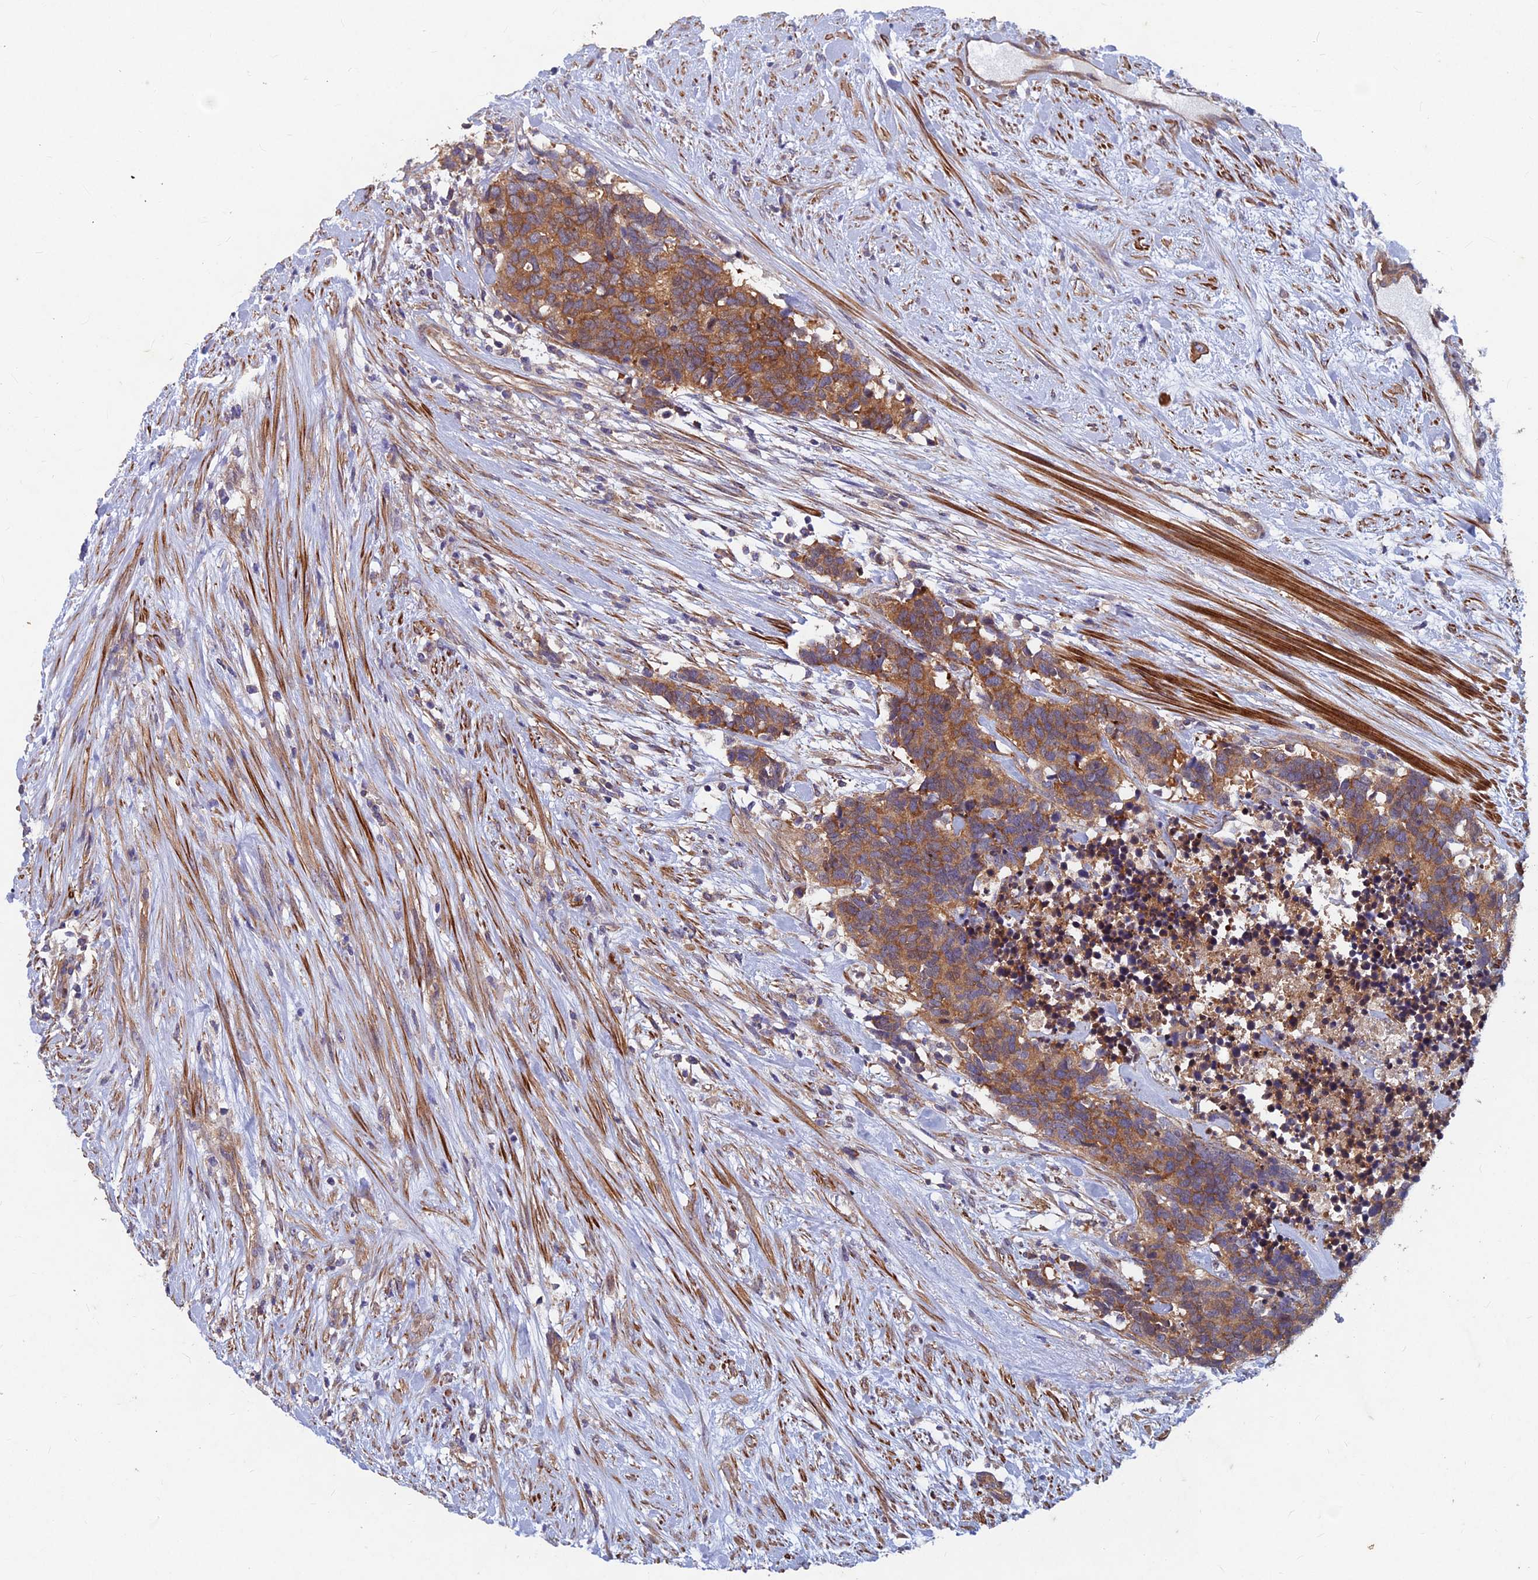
{"staining": {"intensity": "moderate", "quantity": ">75%", "location": "cytoplasmic/membranous"}, "tissue": "carcinoid", "cell_type": "Tumor cells", "image_type": "cancer", "snomed": [{"axis": "morphology", "description": "Carcinoma, NOS"}, {"axis": "morphology", "description": "Carcinoid, malignant, NOS"}, {"axis": "topography", "description": "Prostate"}], "caption": "A photomicrograph of carcinoma stained for a protein exhibits moderate cytoplasmic/membranous brown staining in tumor cells.", "gene": "NCAPG", "patient": {"sex": "male", "age": 57}}